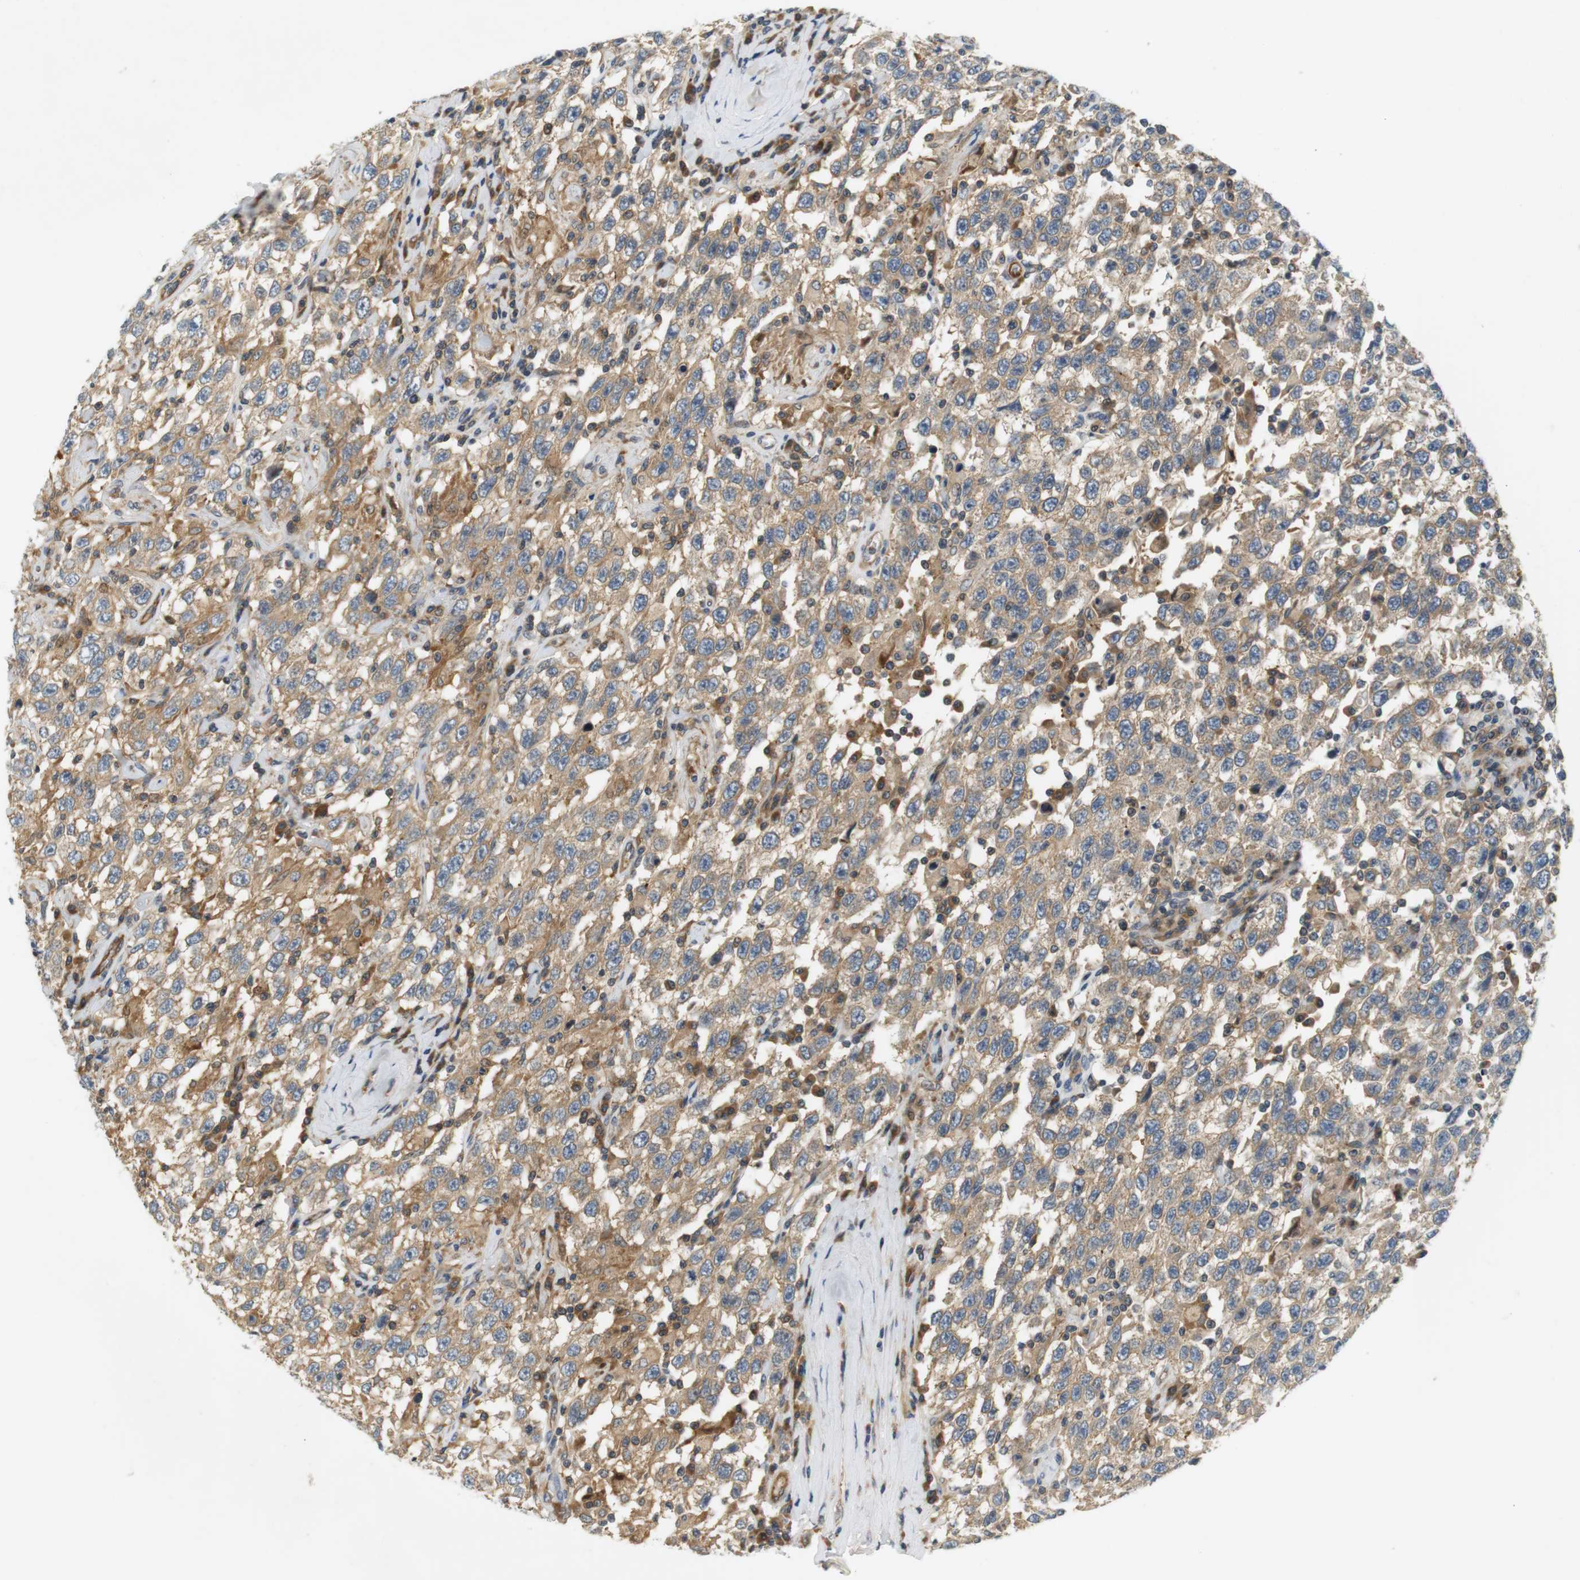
{"staining": {"intensity": "moderate", "quantity": ">75%", "location": "cytoplasmic/membranous"}, "tissue": "testis cancer", "cell_type": "Tumor cells", "image_type": "cancer", "snomed": [{"axis": "morphology", "description": "Seminoma, NOS"}, {"axis": "topography", "description": "Testis"}], "caption": "Protein expression analysis of human testis seminoma reveals moderate cytoplasmic/membranous positivity in about >75% of tumor cells.", "gene": "SH3GLB1", "patient": {"sex": "male", "age": 41}}